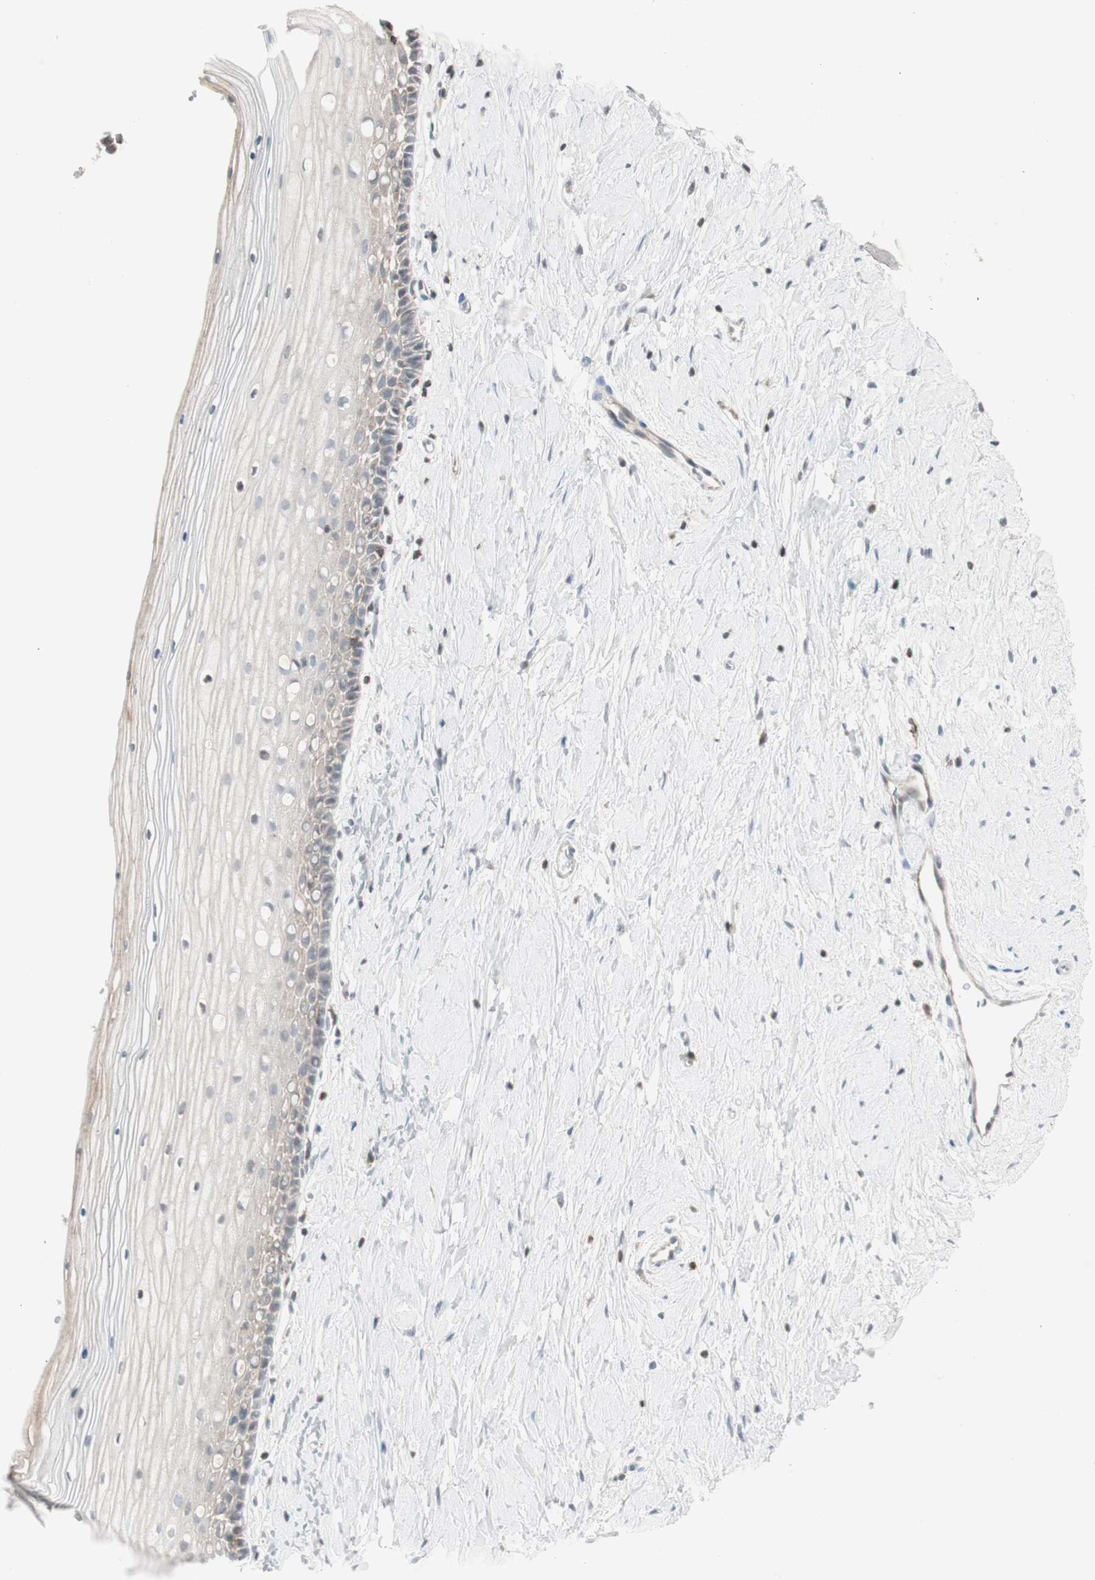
{"staining": {"intensity": "negative", "quantity": "none", "location": "none"}, "tissue": "cervix", "cell_type": "Glandular cells", "image_type": "normal", "snomed": [{"axis": "morphology", "description": "Normal tissue, NOS"}, {"axis": "topography", "description": "Cervix"}], "caption": "Cervix was stained to show a protein in brown. There is no significant staining in glandular cells. (IHC, brightfield microscopy, high magnification).", "gene": "MAP4K4", "patient": {"sex": "female", "age": 39}}